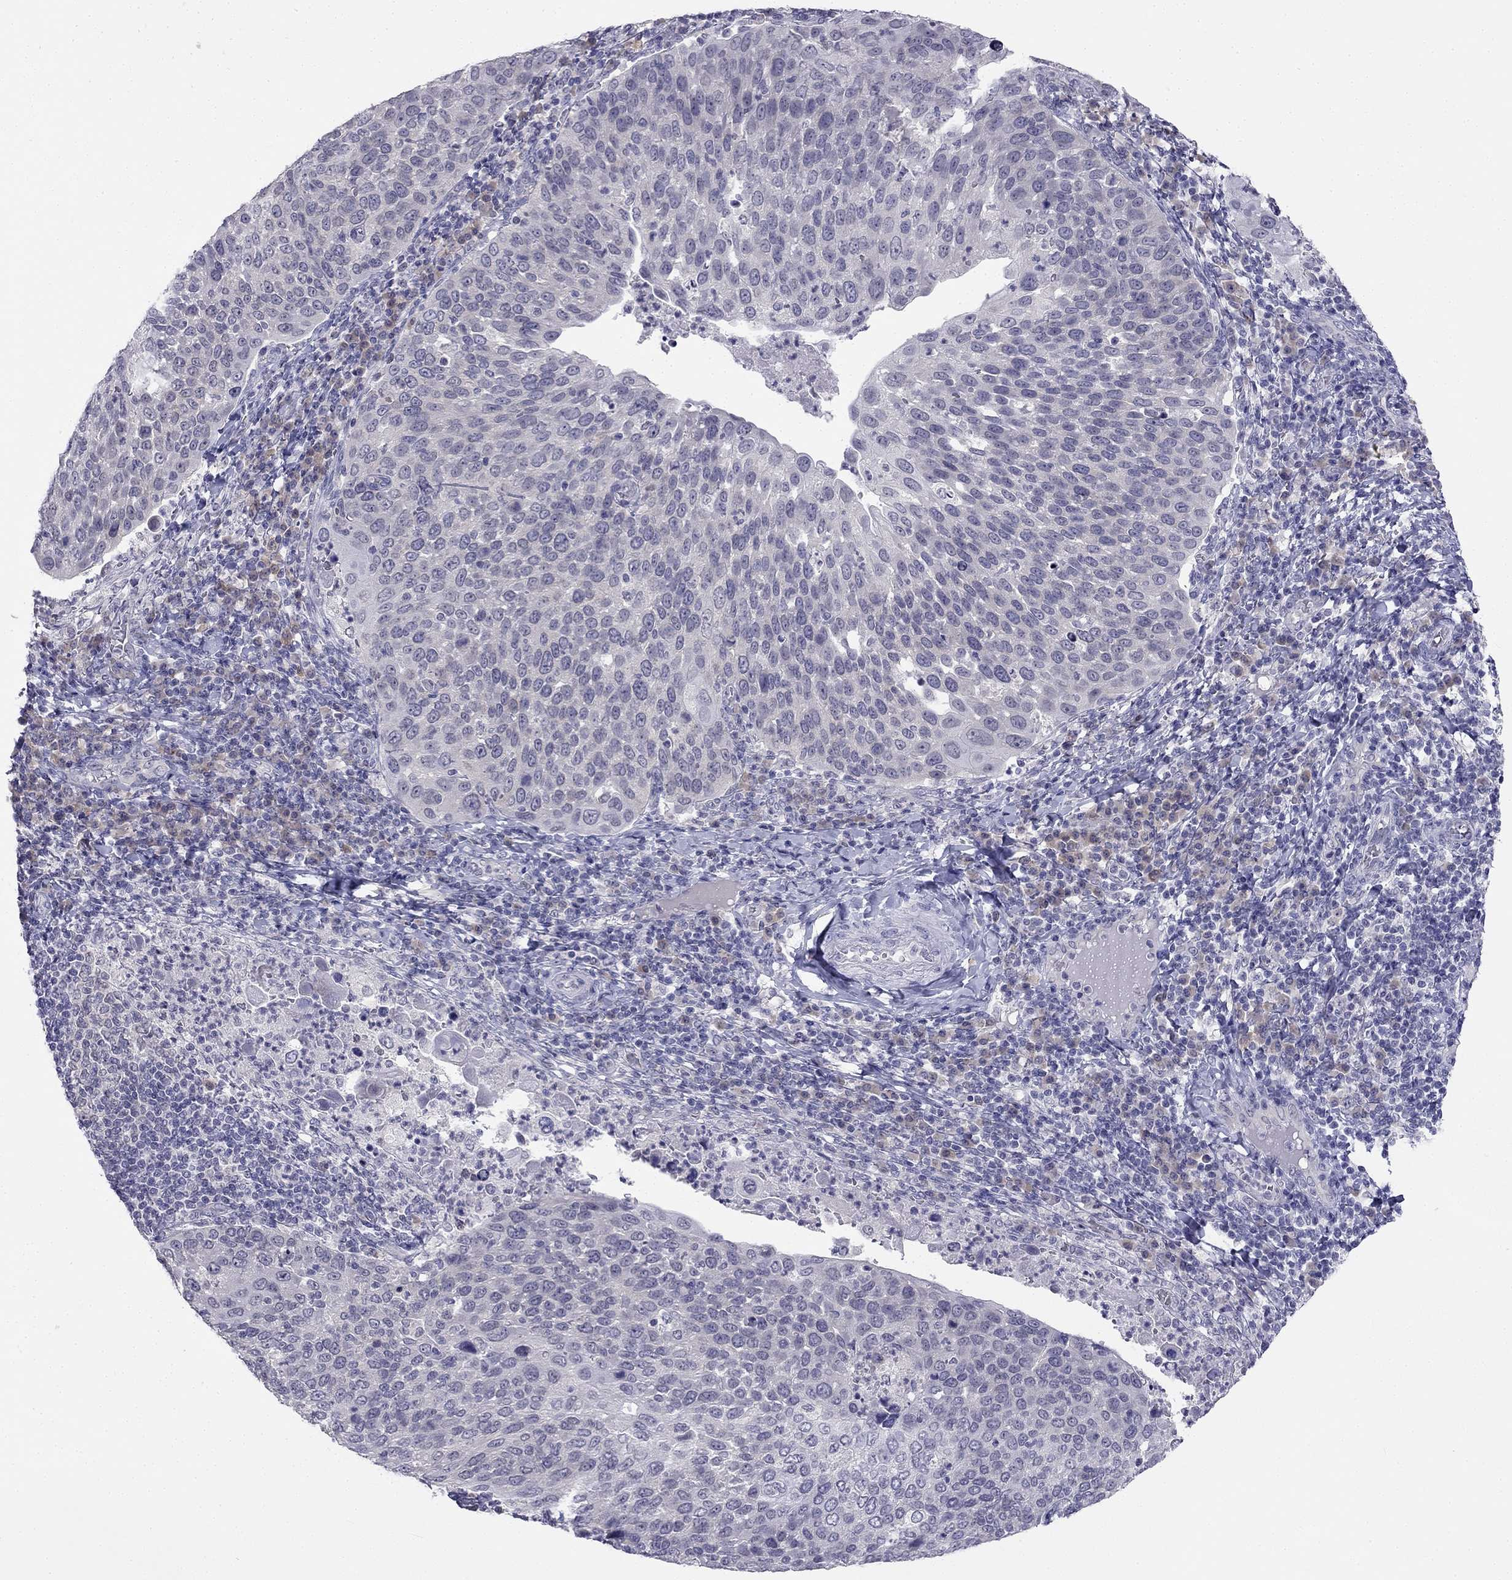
{"staining": {"intensity": "negative", "quantity": "none", "location": "none"}, "tissue": "cervical cancer", "cell_type": "Tumor cells", "image_type": "cancer", "snomed": [{"axis": "morphology", "description": "Squamous cell carcinoma, NOS"}, {"axis": "topography", "description": "Cervix"}], "caption": "An IHC photomicrograph of cervical cancer (squamous cell carcinoma) is shown. There is no staining in tumor cells of cervical cancer (squamous cell carcinoma).", "gene": "C16orf89", "patient": {"sex": "female", "age": 54}}